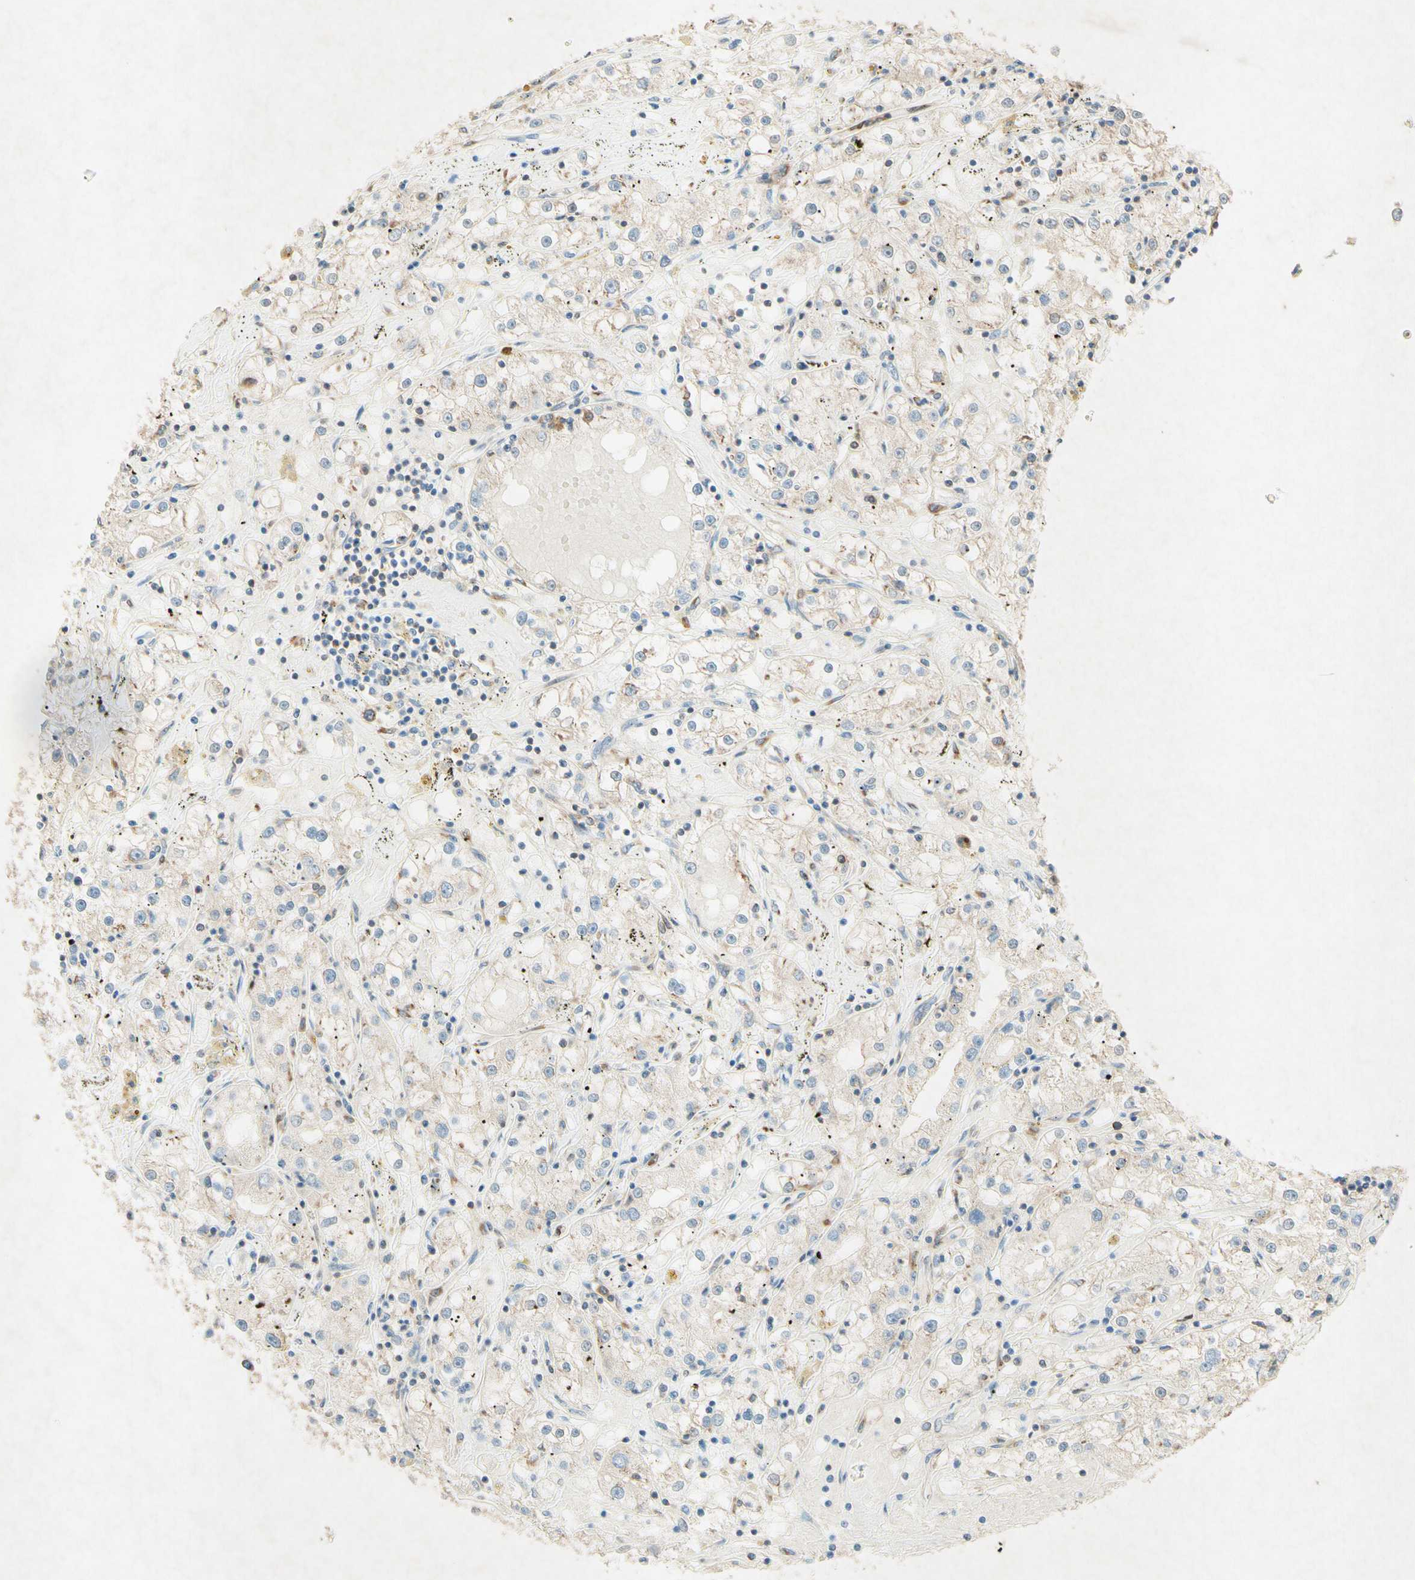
{"staining": {"intensity": "weak", "quantity": ">75%", "location": "cytoplasmic/membranous"}, "tissue": "renal cancer", "cell_type": "Tumor cells", "image_type": "cancer", "snomed": [{"axis": "morphology", "description": "Adenocarcinoma, NOS"}, {"axis": "topography", "description": "Kidney"}], "caption": "High-power microscopy captured an IHC histopathology image of renal cancer (adenocarcinoma), revealing weak cytoplasmic/membranous expression in approximately >75% of tumor cells. (Brightfield microscopy of DAB IHC at high magnification).", "gene": "PABPC1", "patient": {"sex": "male", "age": 56}}